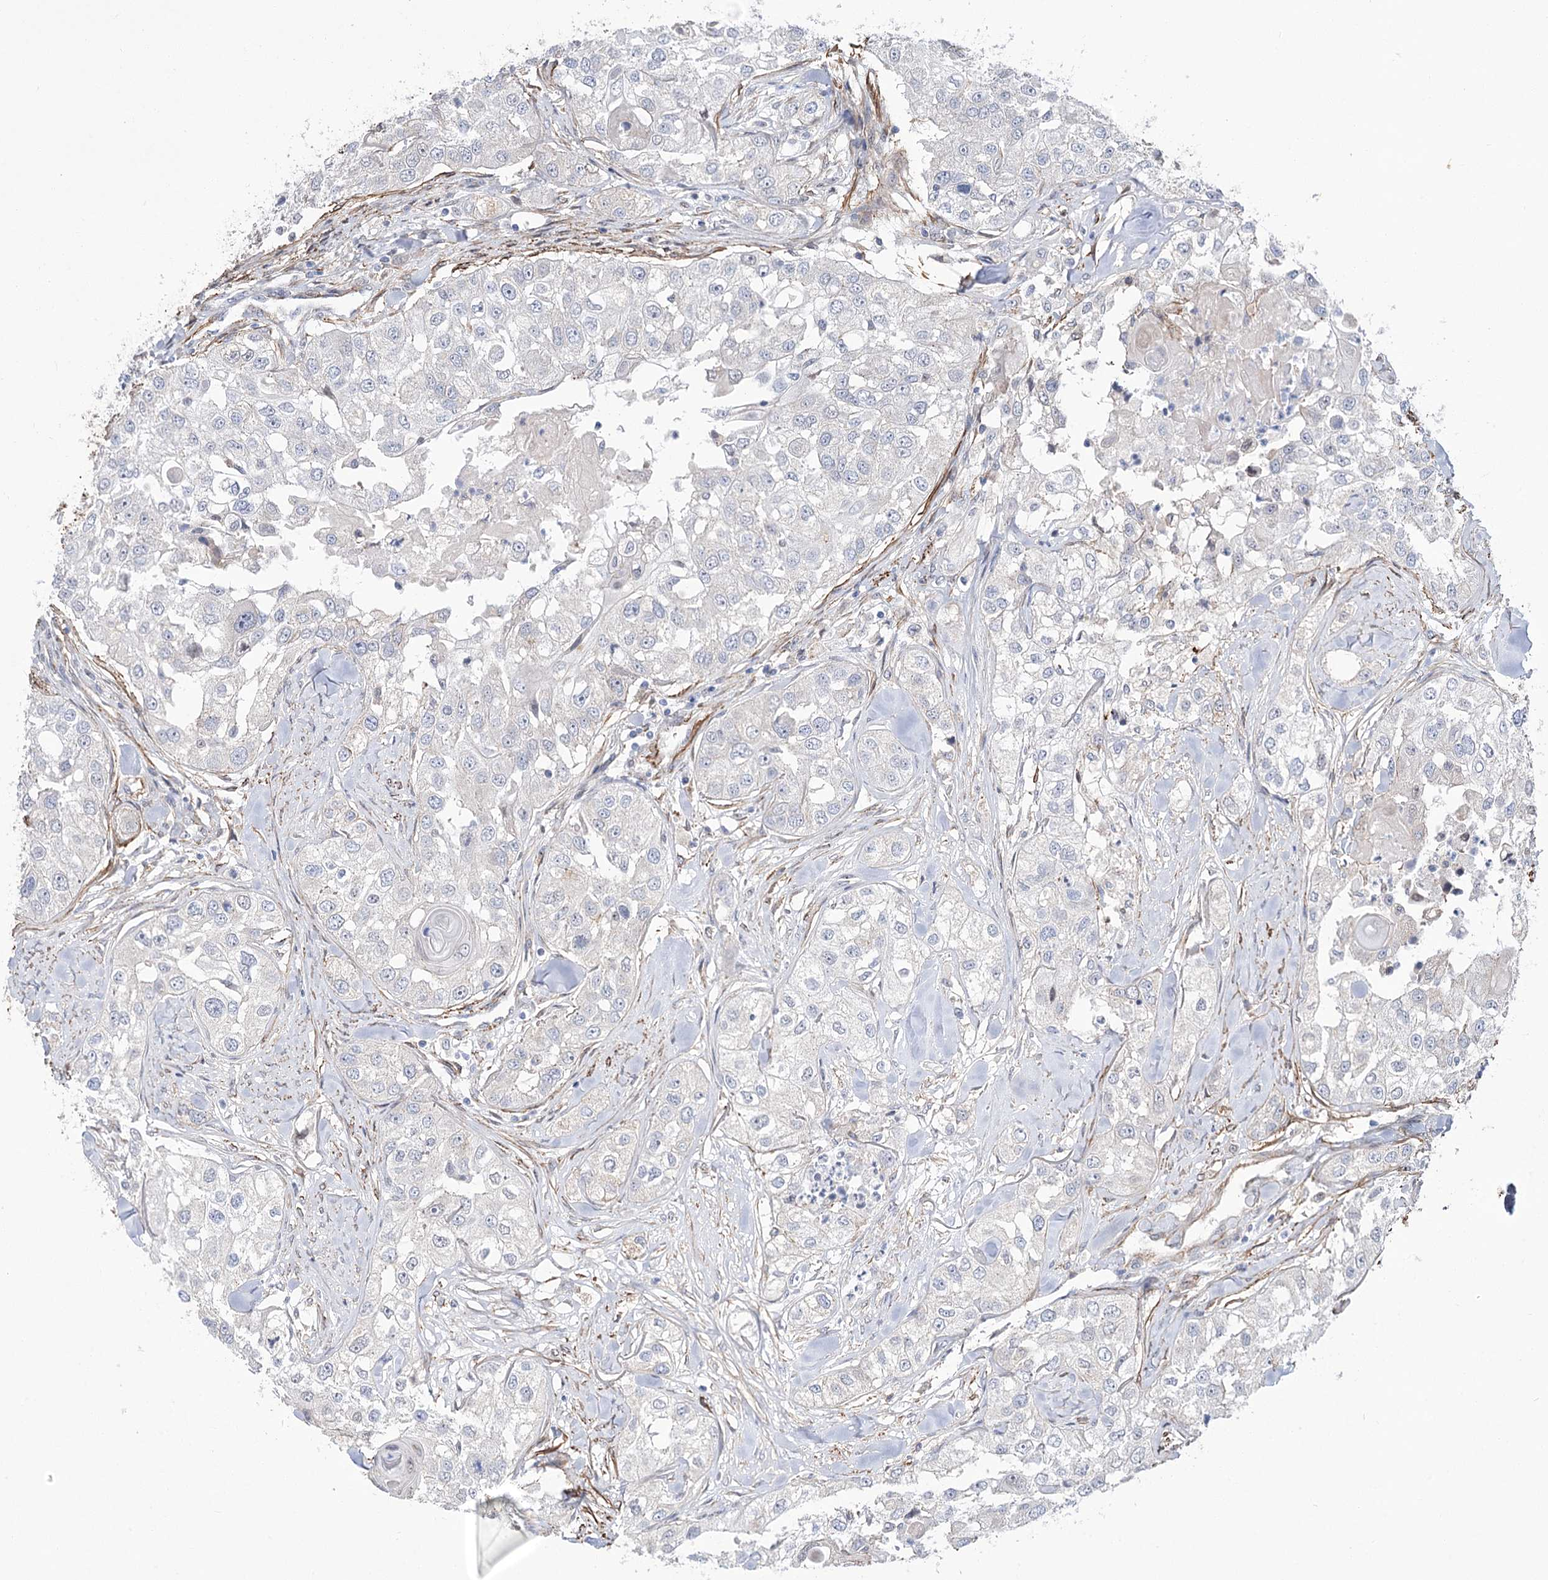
{"staining": {"intensity": "negative", "quantity": "none", "location": "none"}, "tissue": "head and neck cancer", "cell_type": "Tumor cells", "image_type": "cancer", "snomed": [{"axis": "morphology", "description": "Normal tissue, NOS"}, {"axis": "morphology", "description": "Squamous cell carcinoma, NOS"}, {"axis": "topography", "description": "Skeletal muscle"}, {"axis": "topography", "description": "Head-Neck"}], "caption": "The photomicrograph exhibits no significant positivity in tumor cells of squamous cell carcinoma (head and neck). (DAB immunohistochemistry visualized using brightfield microscopy, high magnification).", "gene": "WASHC3", "patient": {"sex": "male", "age": 51}}